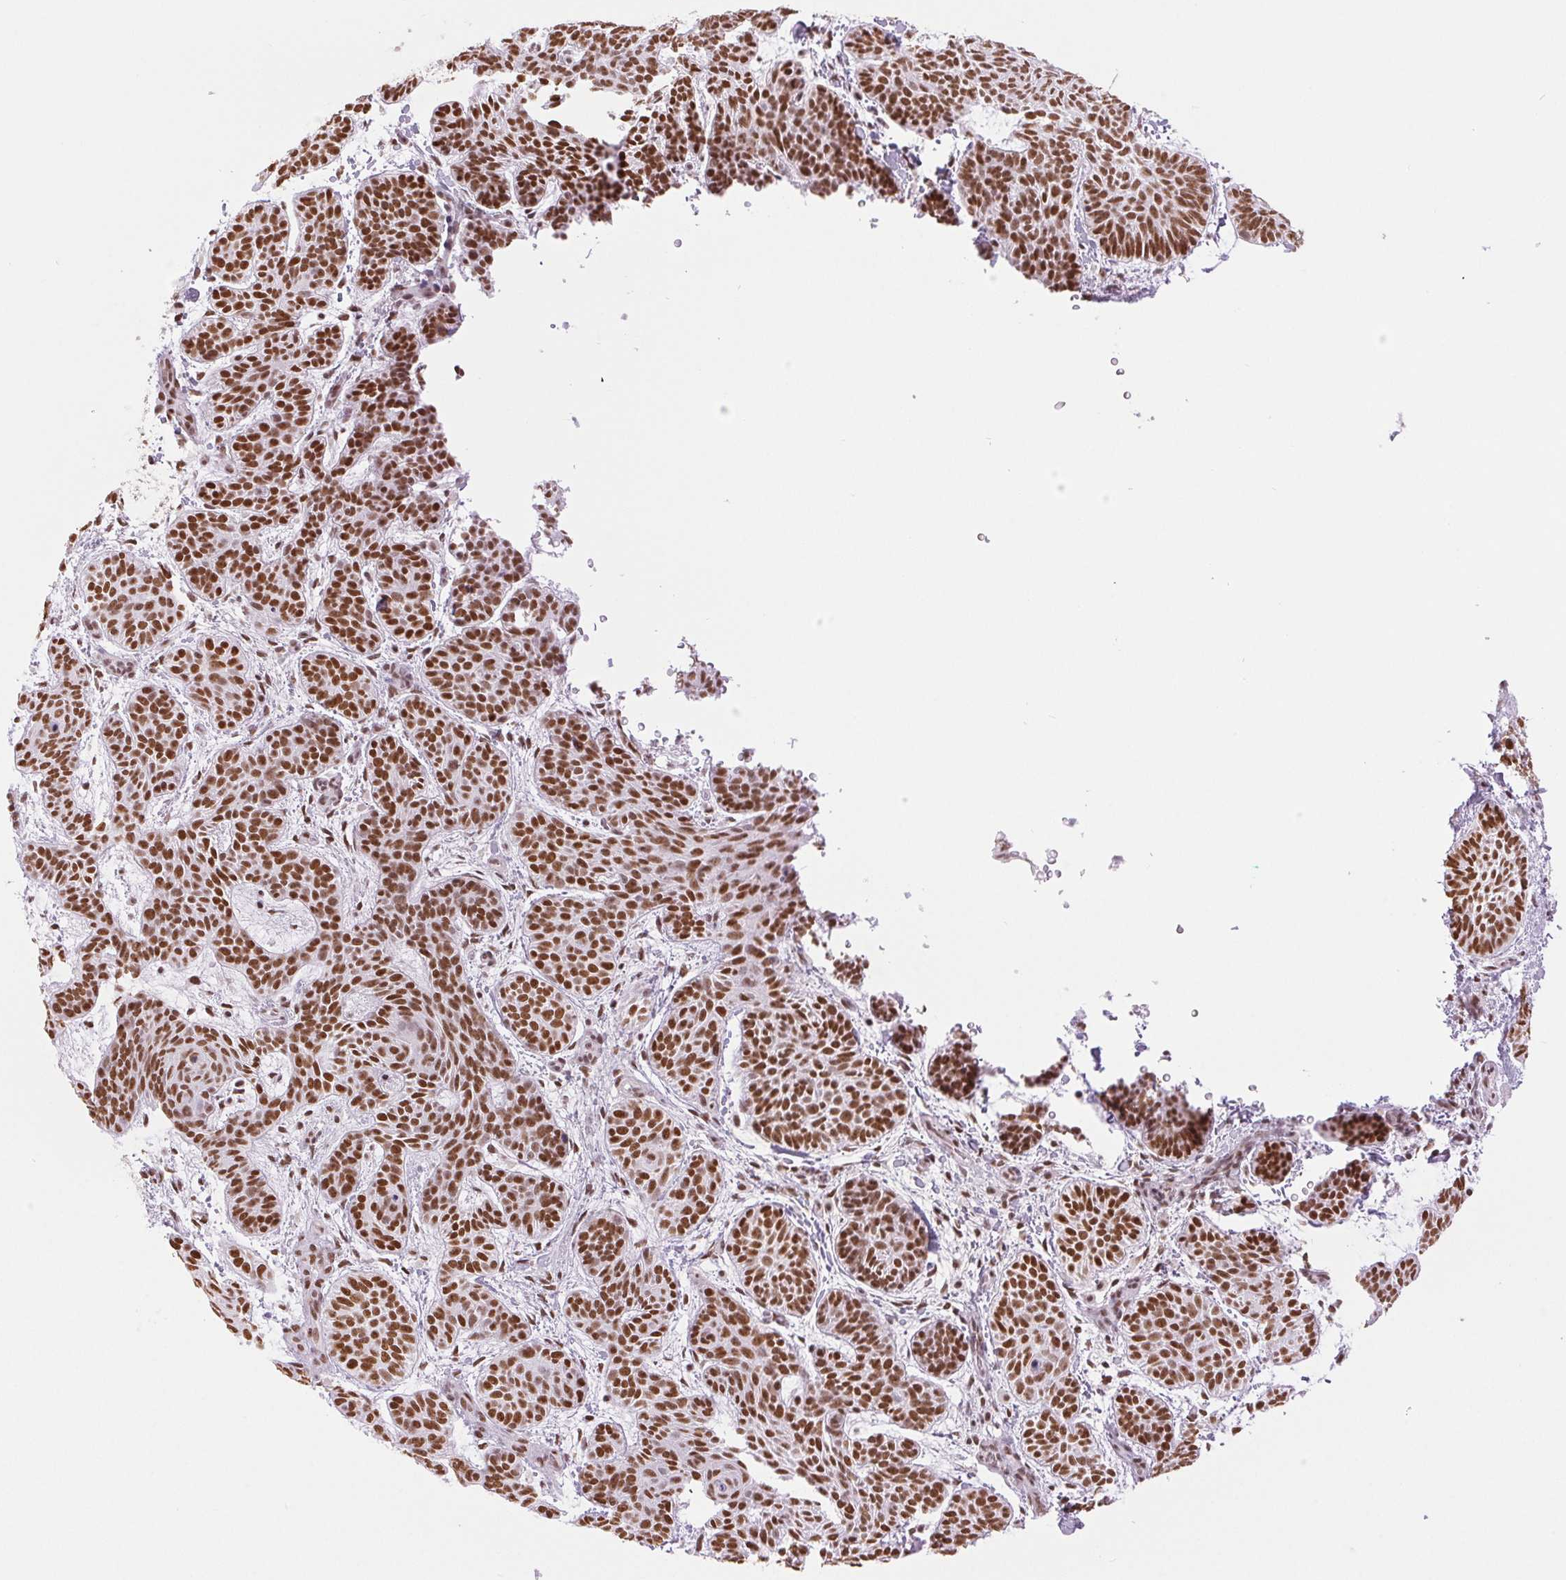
{"staining": {"intensity": "strong", "quantity": ">75%", "location": "nuclear"}, "tissue": "skin cancer", "cell_type": "Tumor cells", "image_type": "cancer", "snomed": [{"axis": "morphology", "description": "Basal cell carcinoma"}, {"axis": "topography", "description": "Skin"}], "caption": "Immunohistochemical staining of human skin cancer (basal cell carcinoma) displays high levels of strong nuclear protein staining in about >75% of tumor cells.", "gene": "ZFR2", "patient": {"sex": "female", "age": 82}}